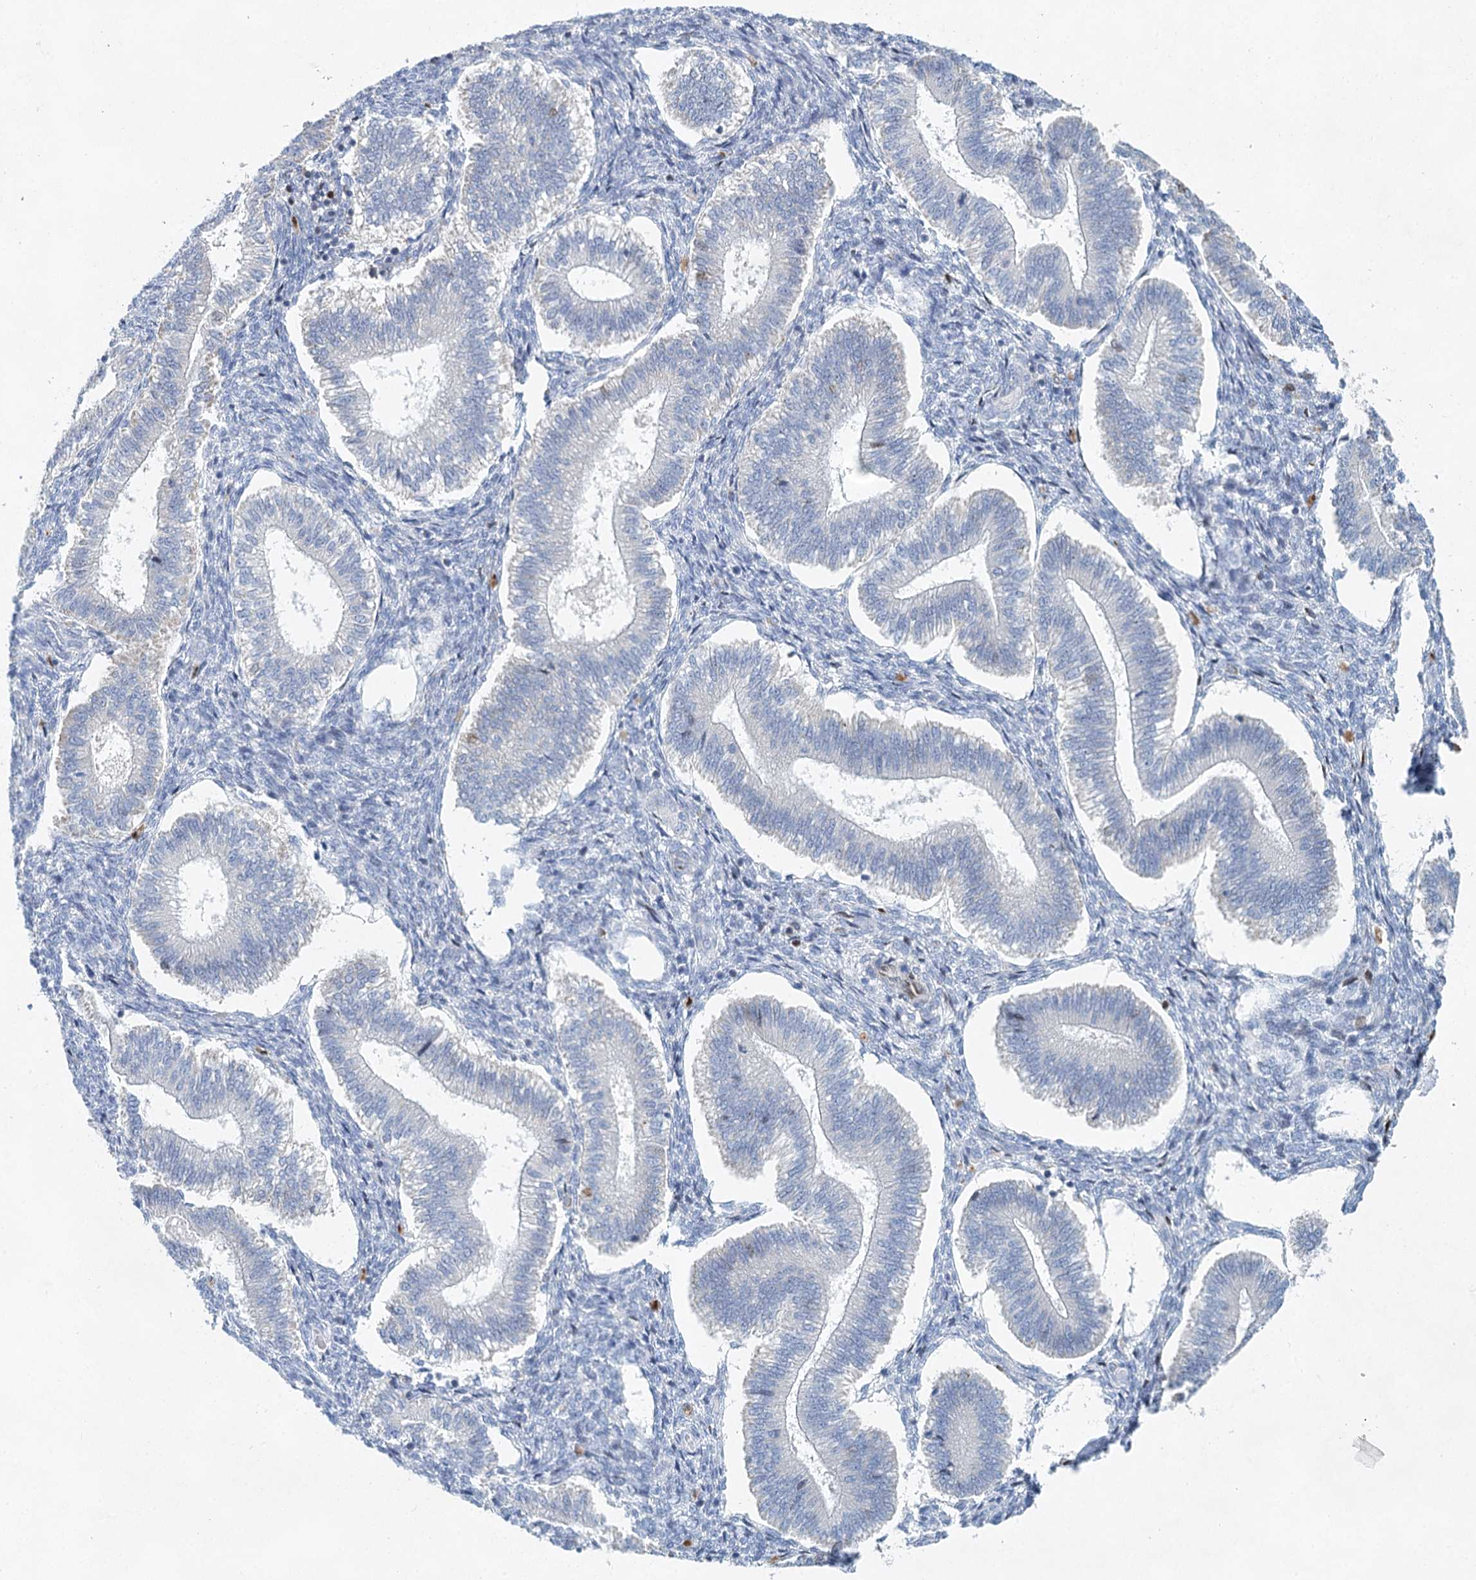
{"staining": {"intensity": "negative", "quantity": "none", "location": "none"}, "tissue": "endometrium", "cell_type": "Cells in endometrial stroma", "image_type": "normal", "snomed": [{"axis": "morphology", "description": "Normal tissue, NOS"}, {"axis": "topography", "description": "Endometrium"}], "caption": "This is an immunohistochemistry image of normal endometrium. There is no staining in cells in endometrial stroma.", "gene": "XPO6", "patient": {"sex": "female", "age": 25}}